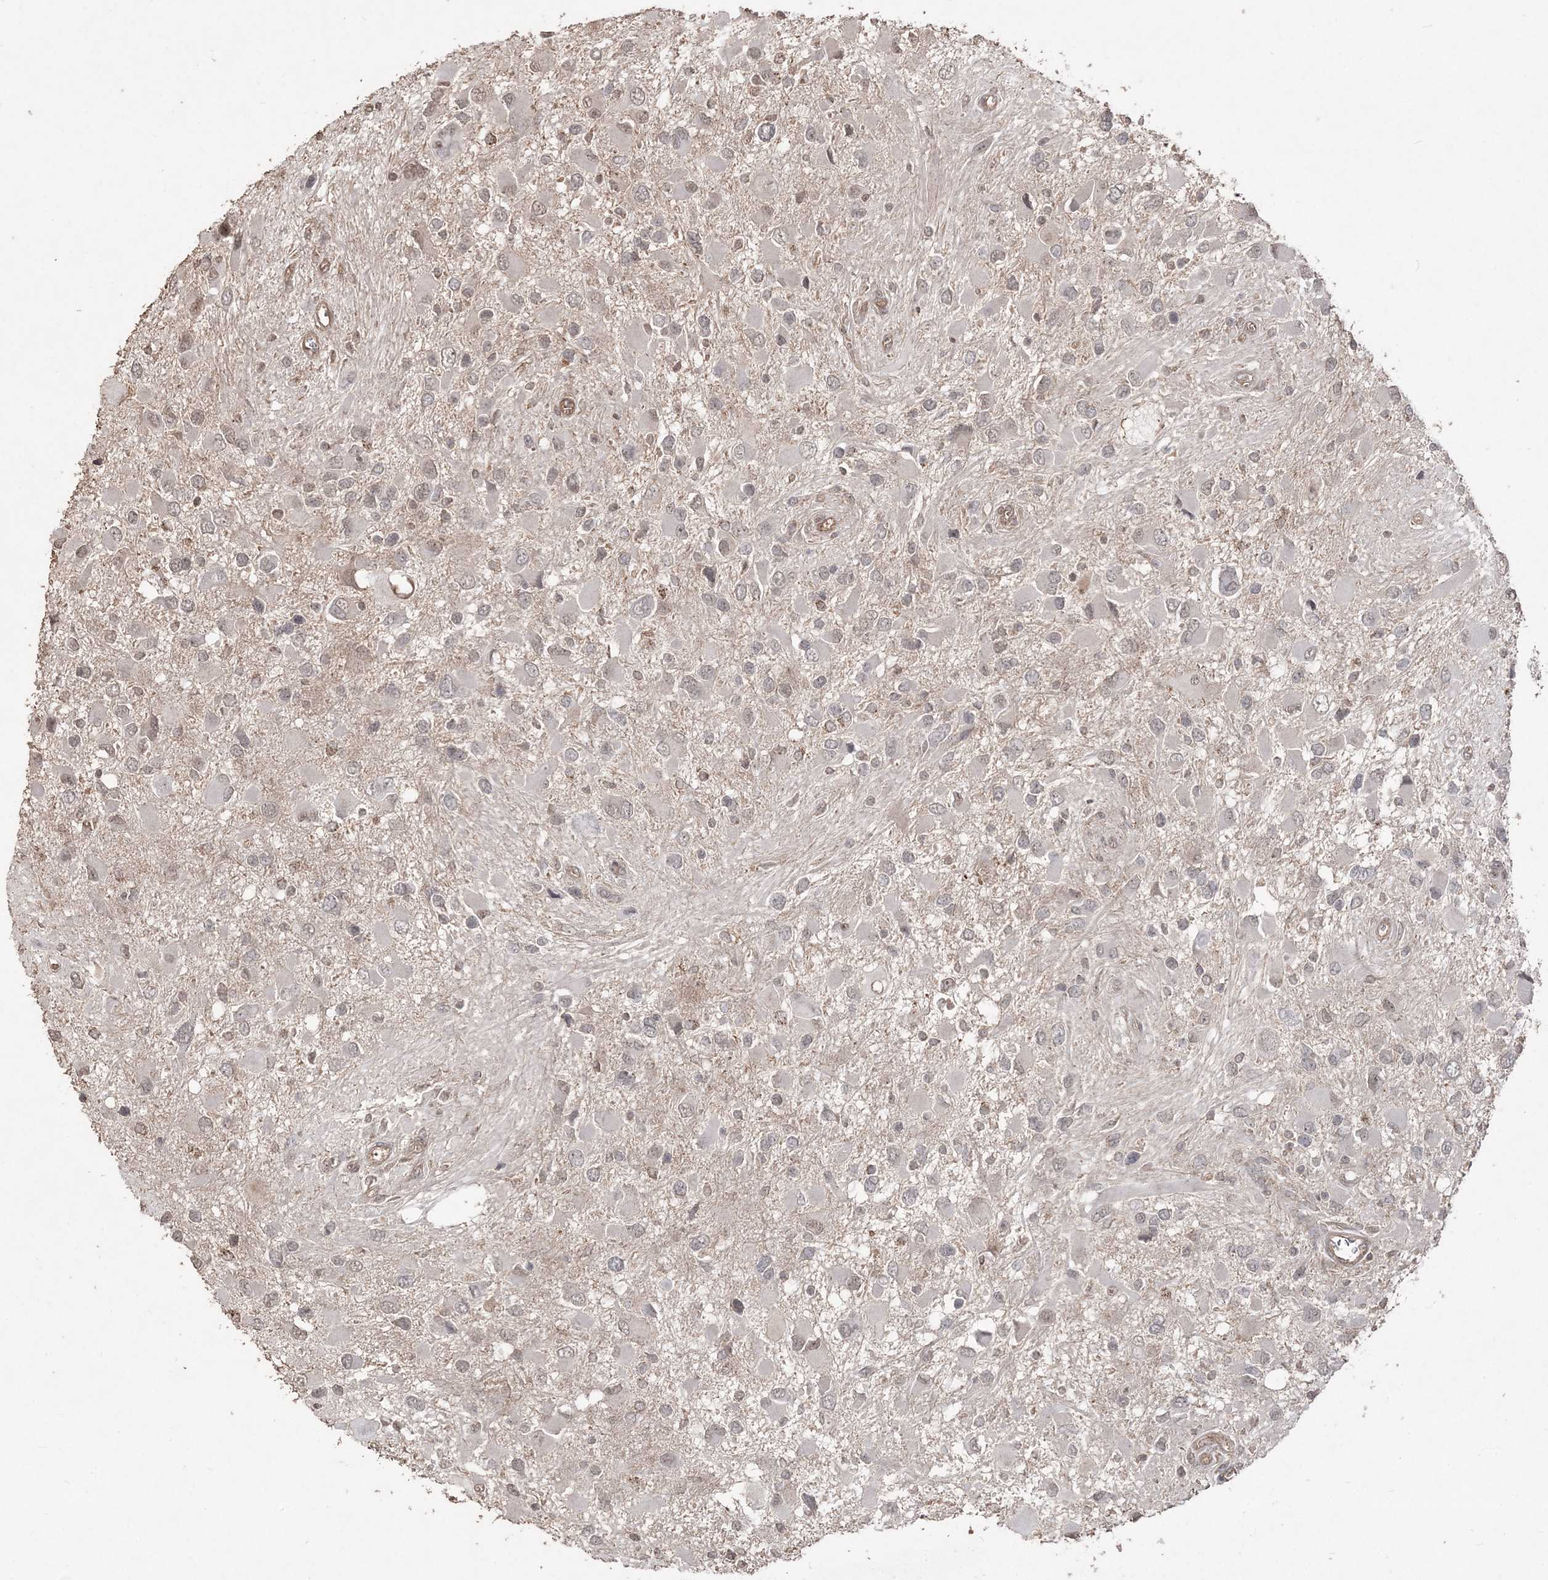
{"staining": {"intensity": "weak", "quantity": "<25%", "location": "nuclear"}, "tissue": "glioma", "cell_type": "Tumor cells", "image_type": "cancer", "snomed": [{"axis": "morphology", "description": "Glioma, malignant, High grade"}, {"axis": "topography", "description": "Brain"}], "caption": "An immunohistochemistry (IHC) histopathology image of malignant high-grade glioma is shown. There is no staining in tumor cells of malignant high-grade glioma.", "gene": "EHHADH", "patient": {"sex": "male", "age": 53}}